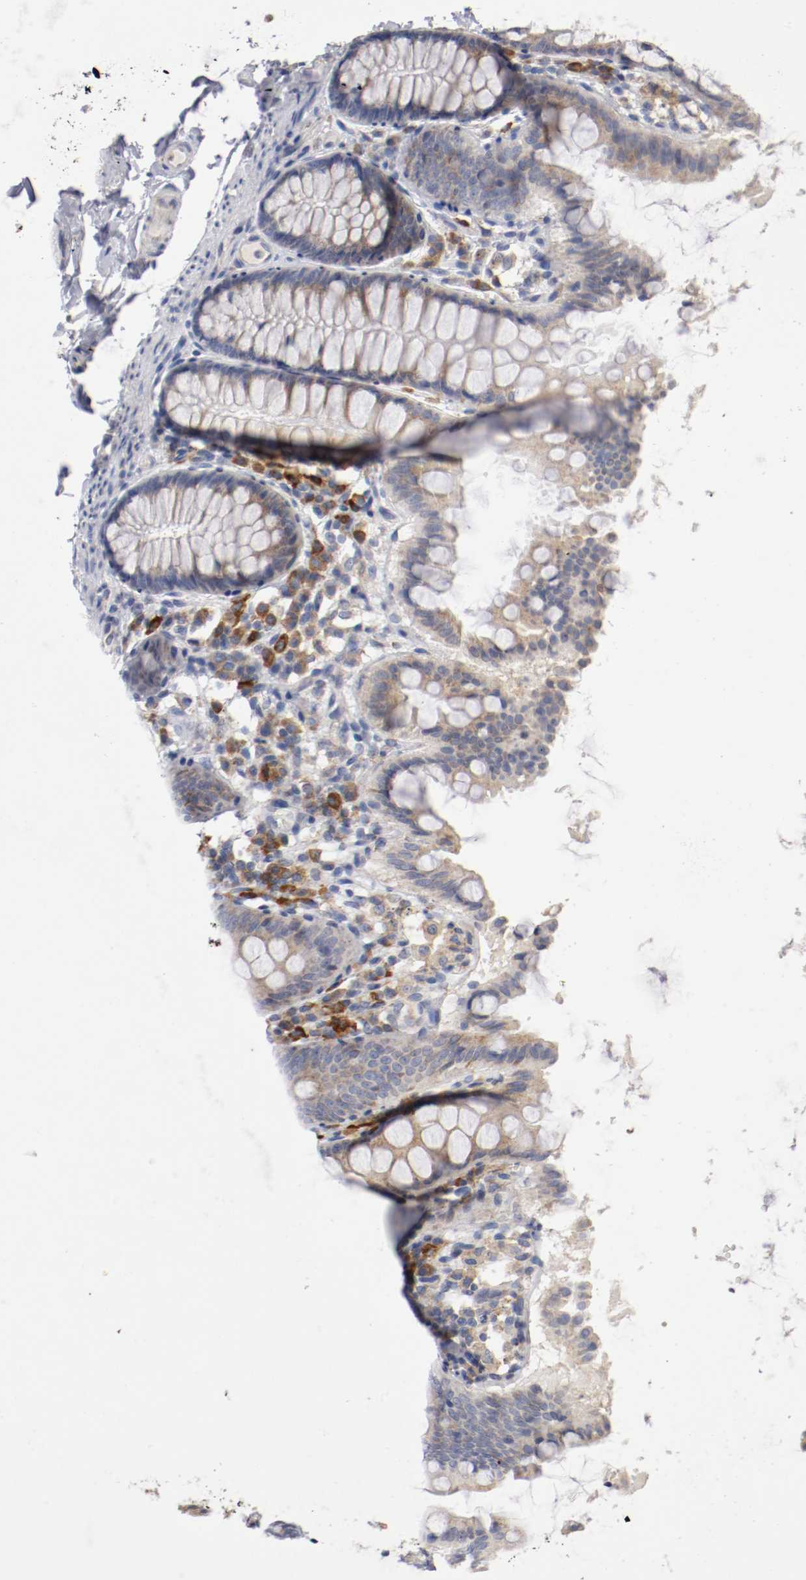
{"staining": {"intensity": "negative", "quantity": "none", "location": "none"}, "tissue": "colon", "cell_type": "Endothelial cells", "image_type": "normal", "snomed": [{"axis": "morphology", "description": "Normal tissue, NOS"}, {"axis": "topography", "description": "Colon"}], "caption": "A photomicrograph of human colon is negative for staining in endothelial cells. The staining is performed using DAB brown chromogen with nuclei counter-stained in using hematoxylin.", "gene": "TRAF2", "patient": {"sex": "female", "age": 61}}